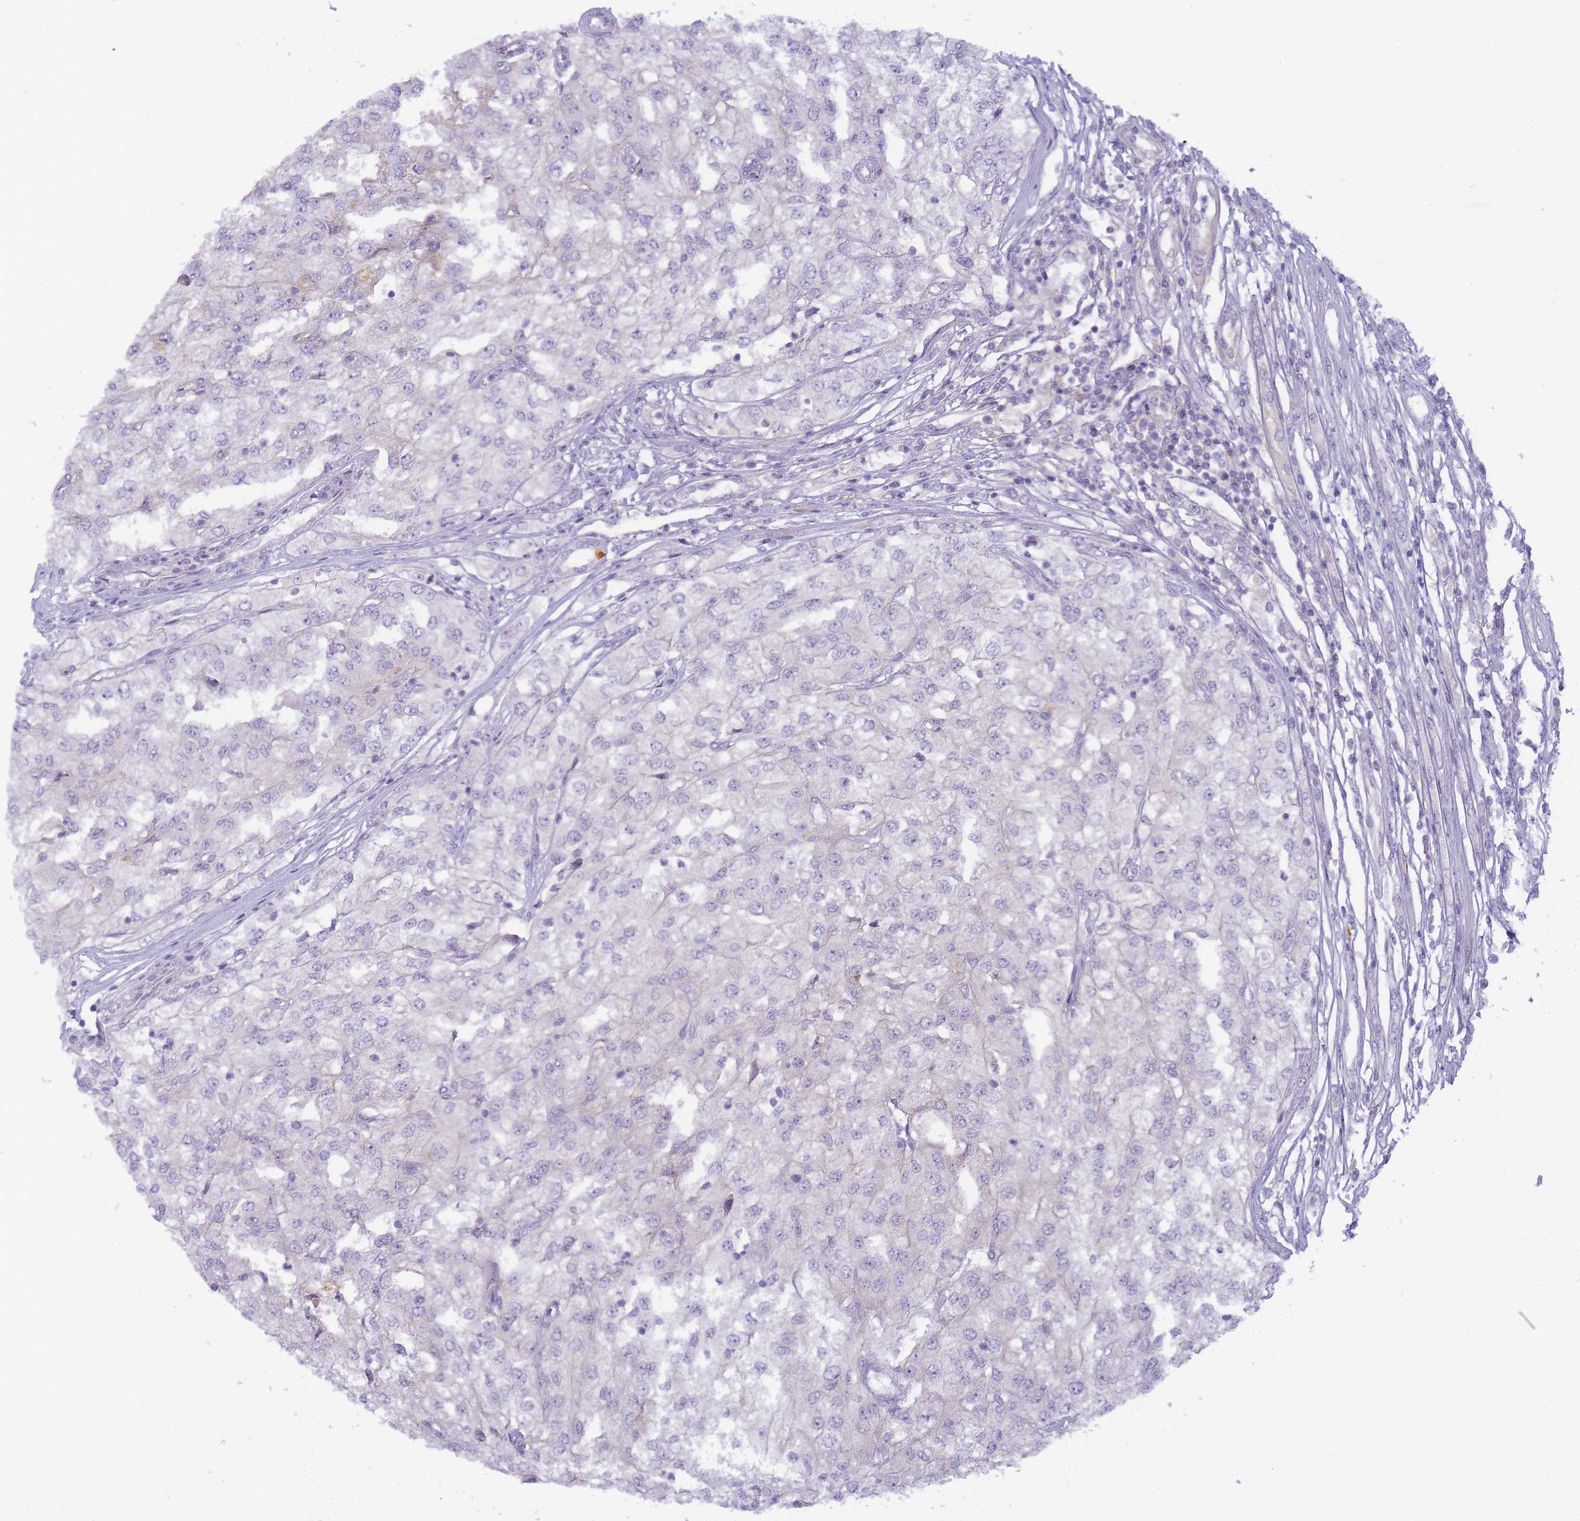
{"staining": {"intensity": "negative", "quantity": "none", "location": "none"}, "tissue": "renal cancer", "cell_type": "Tumor cells", "image_type": "cancer", "snomed": [{"axis": "morphology", "description": "Adenocarcinoma, NOS"}, {"axis": "topography", "description": "Kidney"}], "caption": "High magnification brightfield microscopy of renal cancer stained with DAB (3,3'-diaminobenzidine) (brown) and counterstained with hematoxylin (blue): tumor cells show no significant expression. The staining was performed using DAB (3,3'-diaminobenzidine) to visualize the protein expression in brown, while the nuclei were stained in blue with hematoxylin (Magnification: 20x).", "gene": "RRAD", "patient": {"sex": "female", "age": 54}}